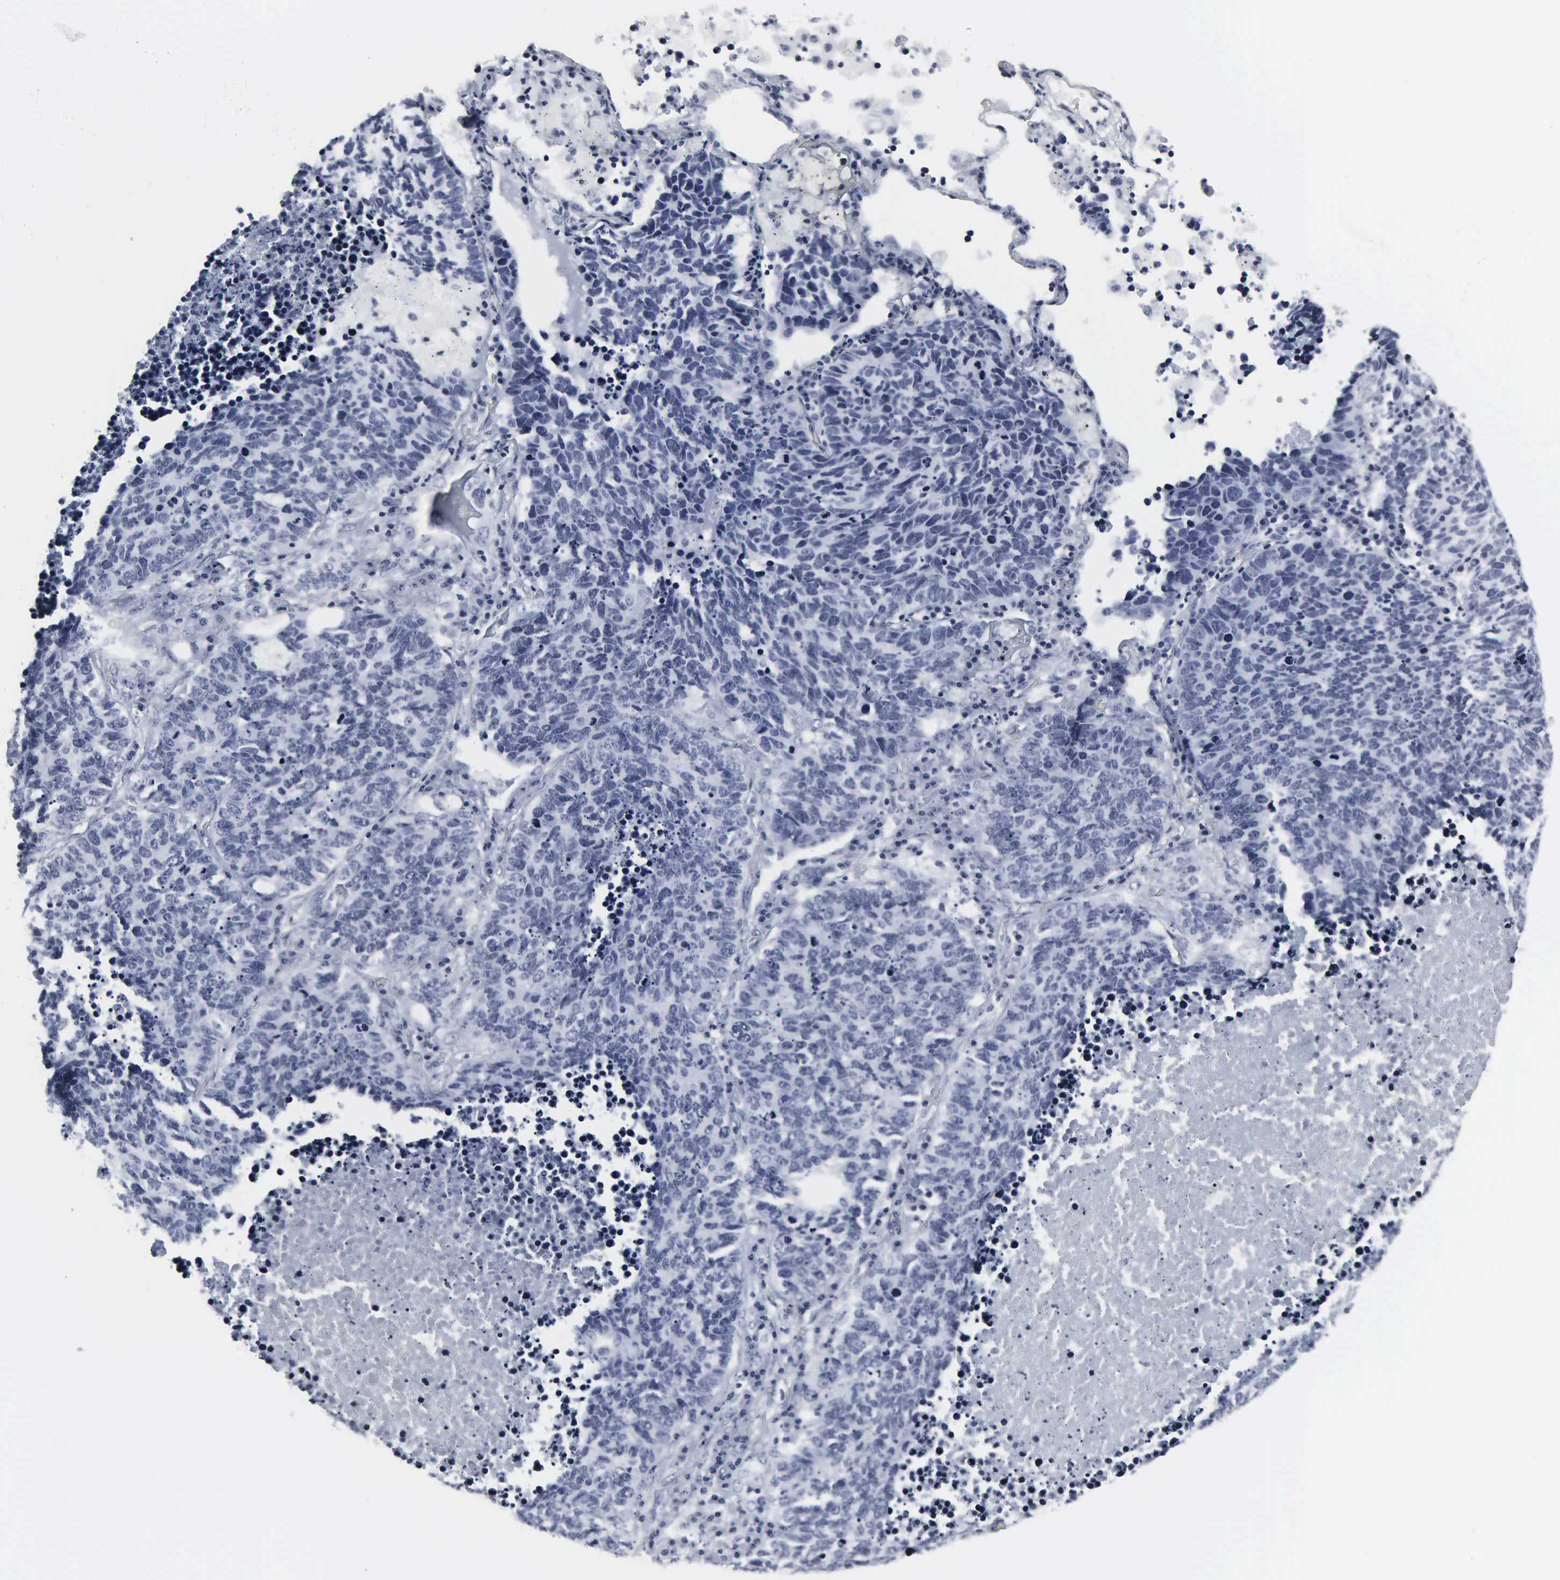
{"staining": {"intensity": "negative", "quantity": "none", "location": "none"}, "tissue": "lung cancer", "cell_type": "Tumor cells", "image_type": "cancer", "snomed": [{"axis": "morphology", "description": "Neoplasm, malignant, NOS"}, {"axis": "topography", "description": "Lung"}], "caption": "This is an IHC histopathology image of human lung cancer. There is no expression in tumor cells.", "gene": "DGCR2", "patient": {"sex": "female", "age": 75}}